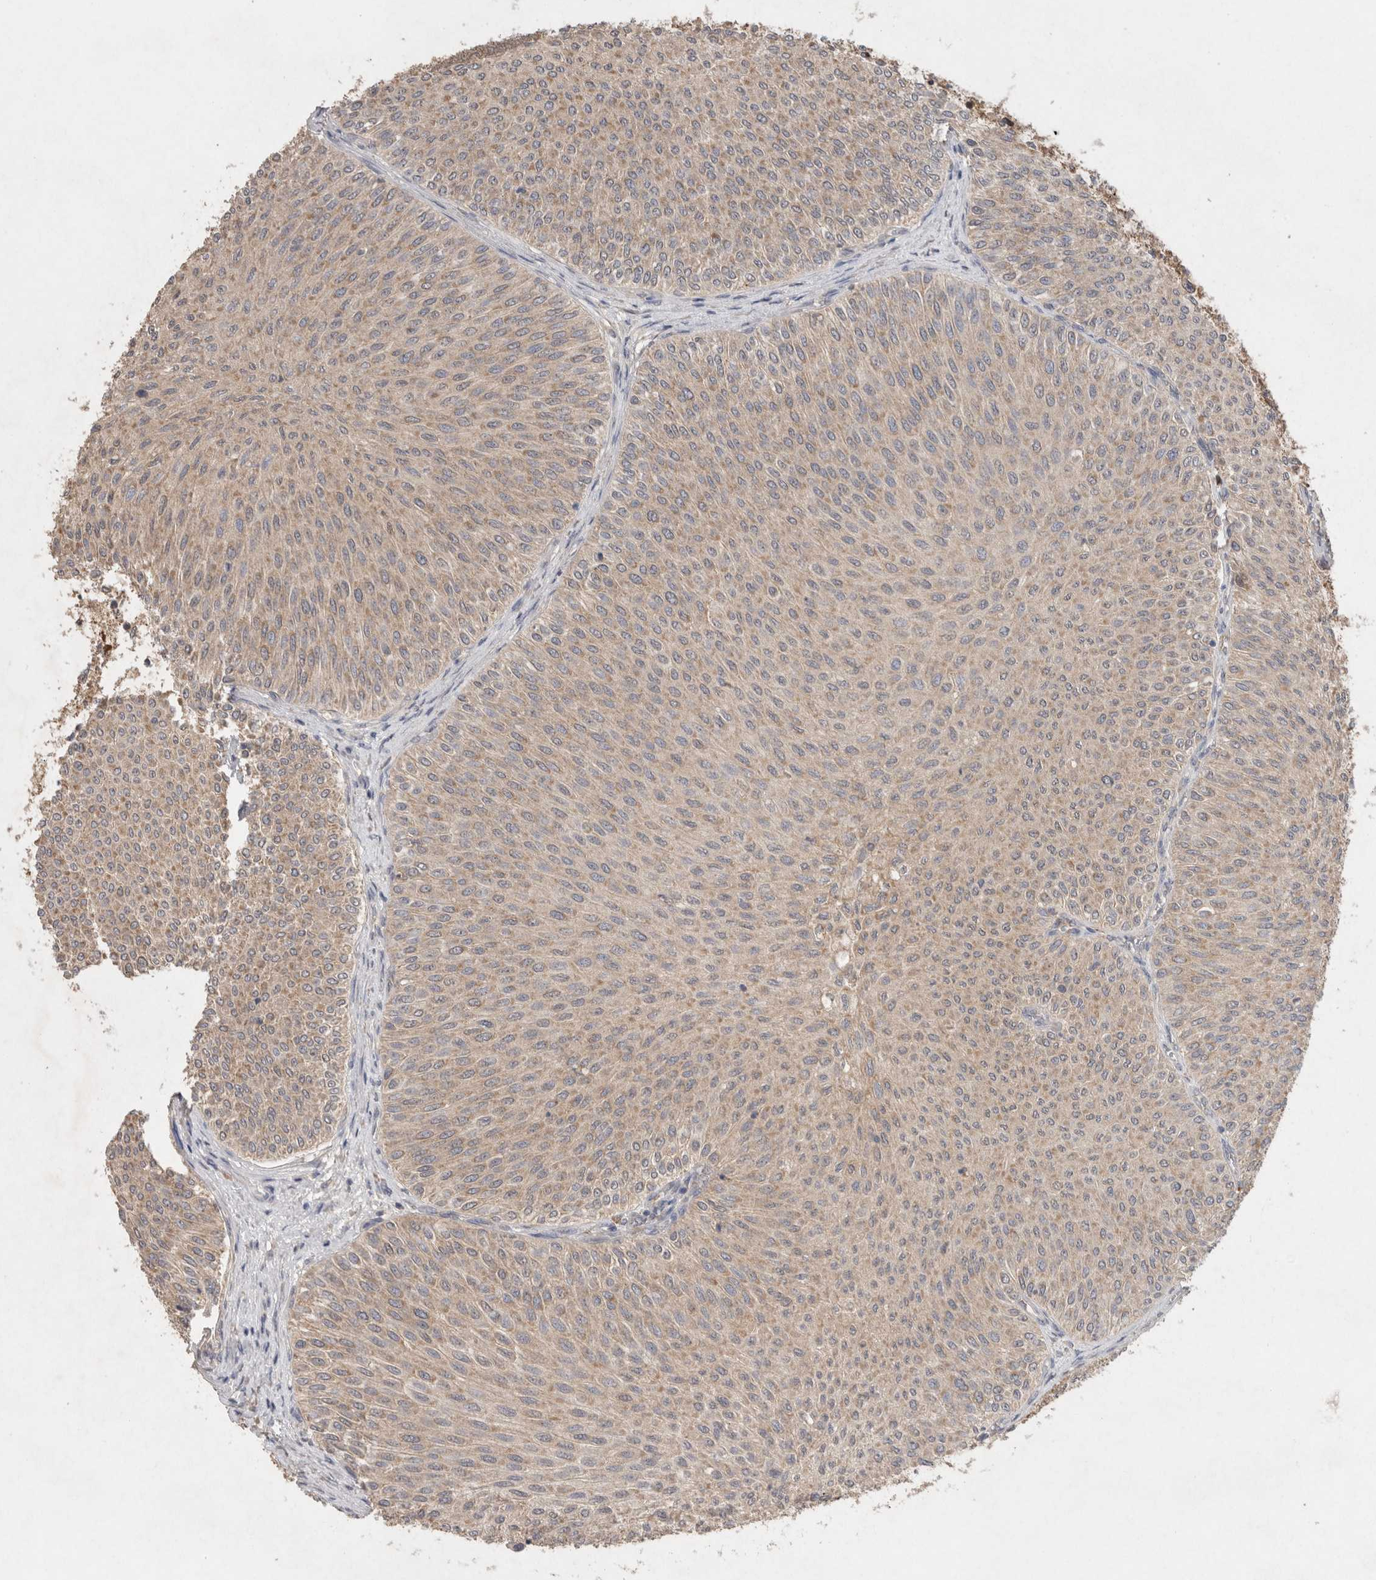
{"staining": {"intensity": "moderate", "quantity": ">75%", "location": "cytoplasmic/membranous"}, "tissue": "urothelial cancer", "cell_type": "Tumor cells", "image_type": "cancer", "snomed": [{"axis": "morphology", "description": "Urothelial carcinoma, Low grade"}, {"axis": "topography", "description": "Urinary bladder"}], "caption": "Moderate cytoplasmic/membranous staining for a protein is appreciated in about >75% of tumor cells of urothelial cancer using IHC.", "gene": "RAB14", "patient": {"sex": "male", "age": 78}}